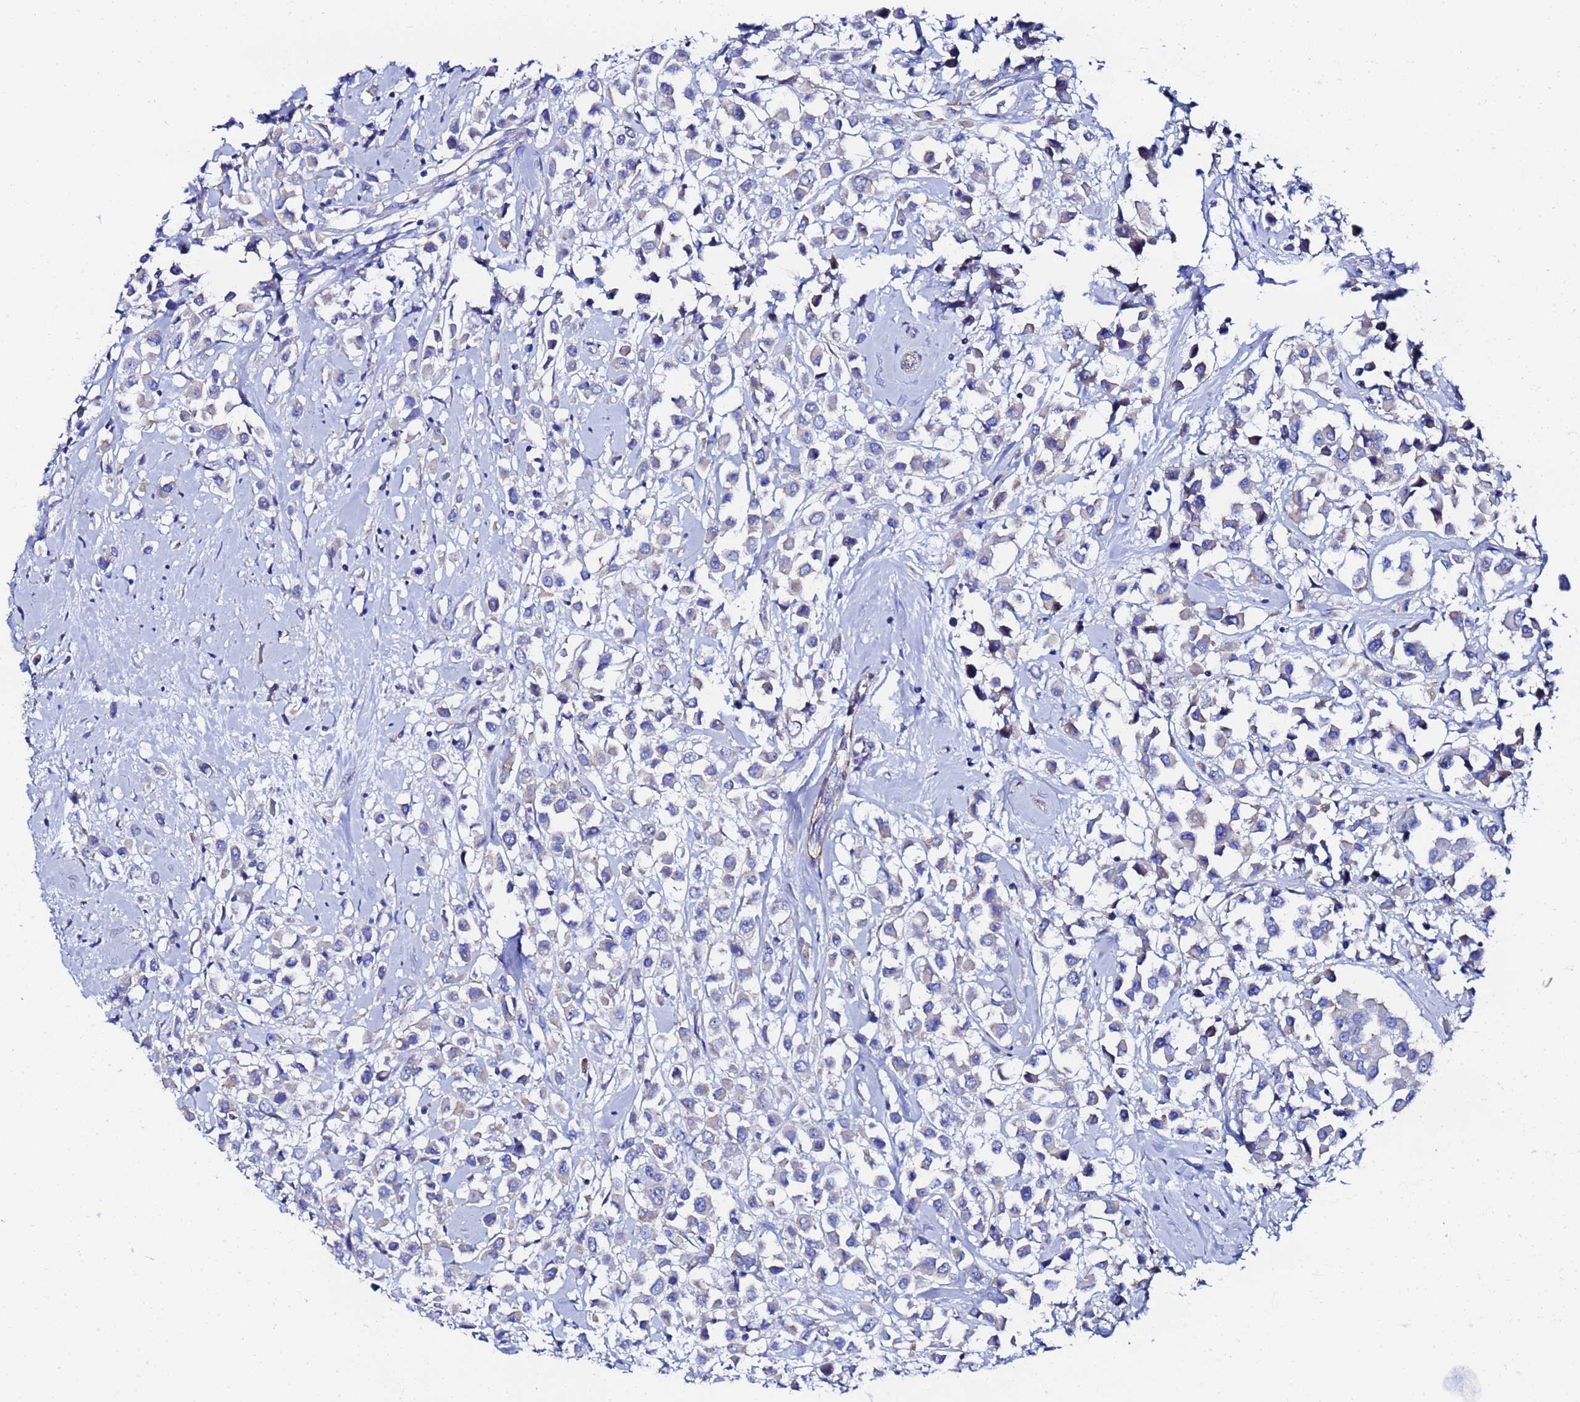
{"staining": {"intensity": "negative", "quantity": "none", "location": "none"}, "tissue": "breast cancer", "cell_type": "Tumor cells", "image_type": "cancer", "snomed": [{"axis": "morphology", "description": "Duct carcinoma"}, {"axis": "topography", "description": "Breast"}], "caption": "The IHC image has no significant staining in tumor cells of breast intraductal carcinoma tissue. (DAB (3,3'-diaminobenzidine) IHC visualized using brightfield microscopy, high magnification).", "gene": "RAB39B", "patient": {"sex": "female", "age": 87}}